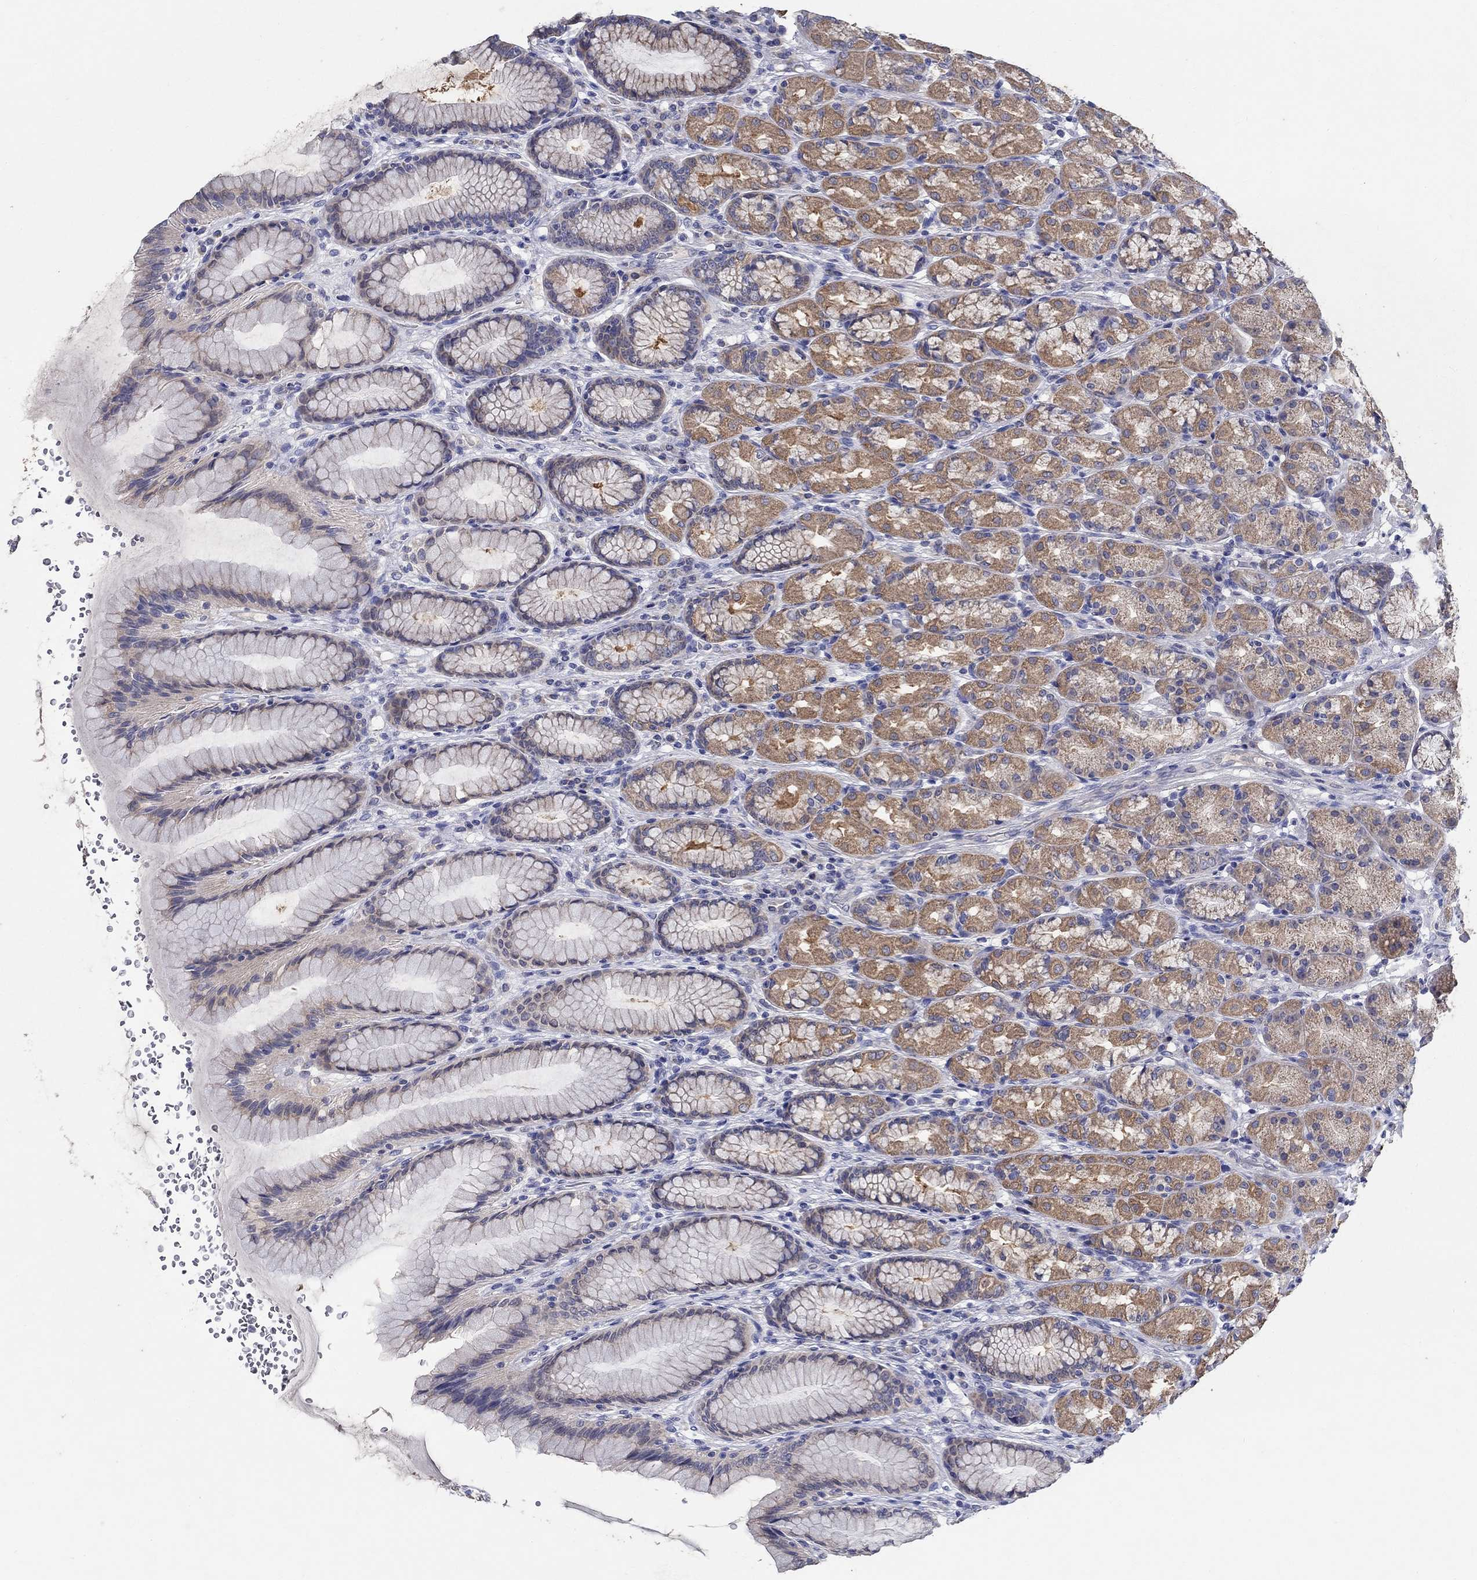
{"staining": {"intensity": "moderate", "quantity": "25%-75%", "location": "cytoplasmic/membranous"}, "tissue": "stomach", "cell_type": "Glandular cells", "image_type": "normal", "snomed": [{"axis": "morphology", "description": "Normal tissue, NOS"}, {"axis": "morphology", "description": "Adenocarcinoma, NOS"}, {"axis": "topography", "description": "Stomach"}], "caption": "Brown immunohistochemical staining in benign human stomach exhibits moderate cytoplasmic/membranous staining in approximately 25%-75% of glandular cells.", "gene": "PROZ", "patient": {"sex": "female", "age": 79}}